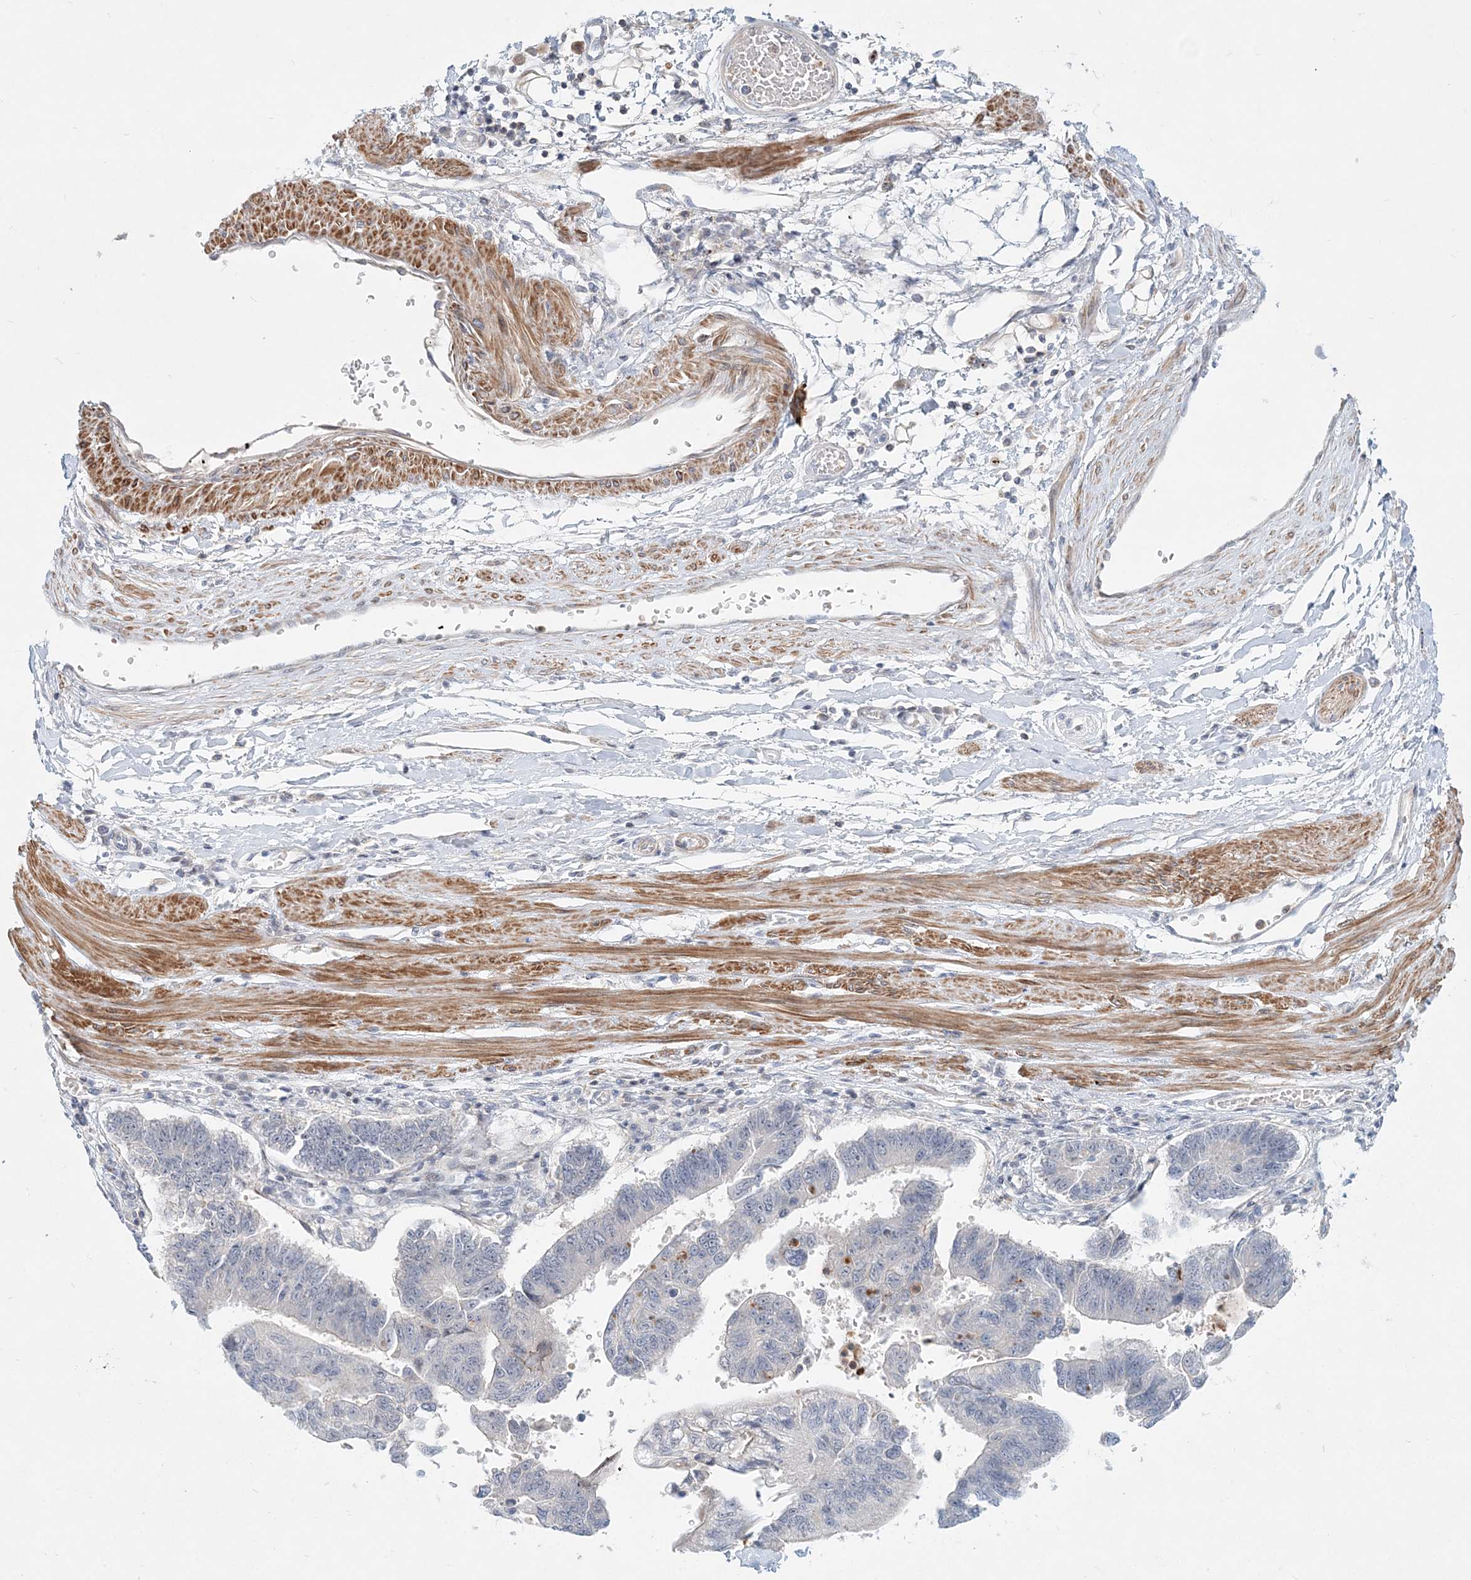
{"staining": {"intensity": "negative", "quantity": "none", "location": "none"}, "tissue": "stomach cancer", "cell_type": "Tumor cells", "image_type": "cancer", "snomed": [{"axis": "morphology", "description": "Adenocarcinoma, NOS"}, {"axis": "topography", "description": "Stomach"}], "caption": "Immunohistochemical staining of human adenocarcinoma (stomach) displays no significant staining in tumor cells.", "gene": "DNAH5", "patient": {"sex": "male", "age": 59}}